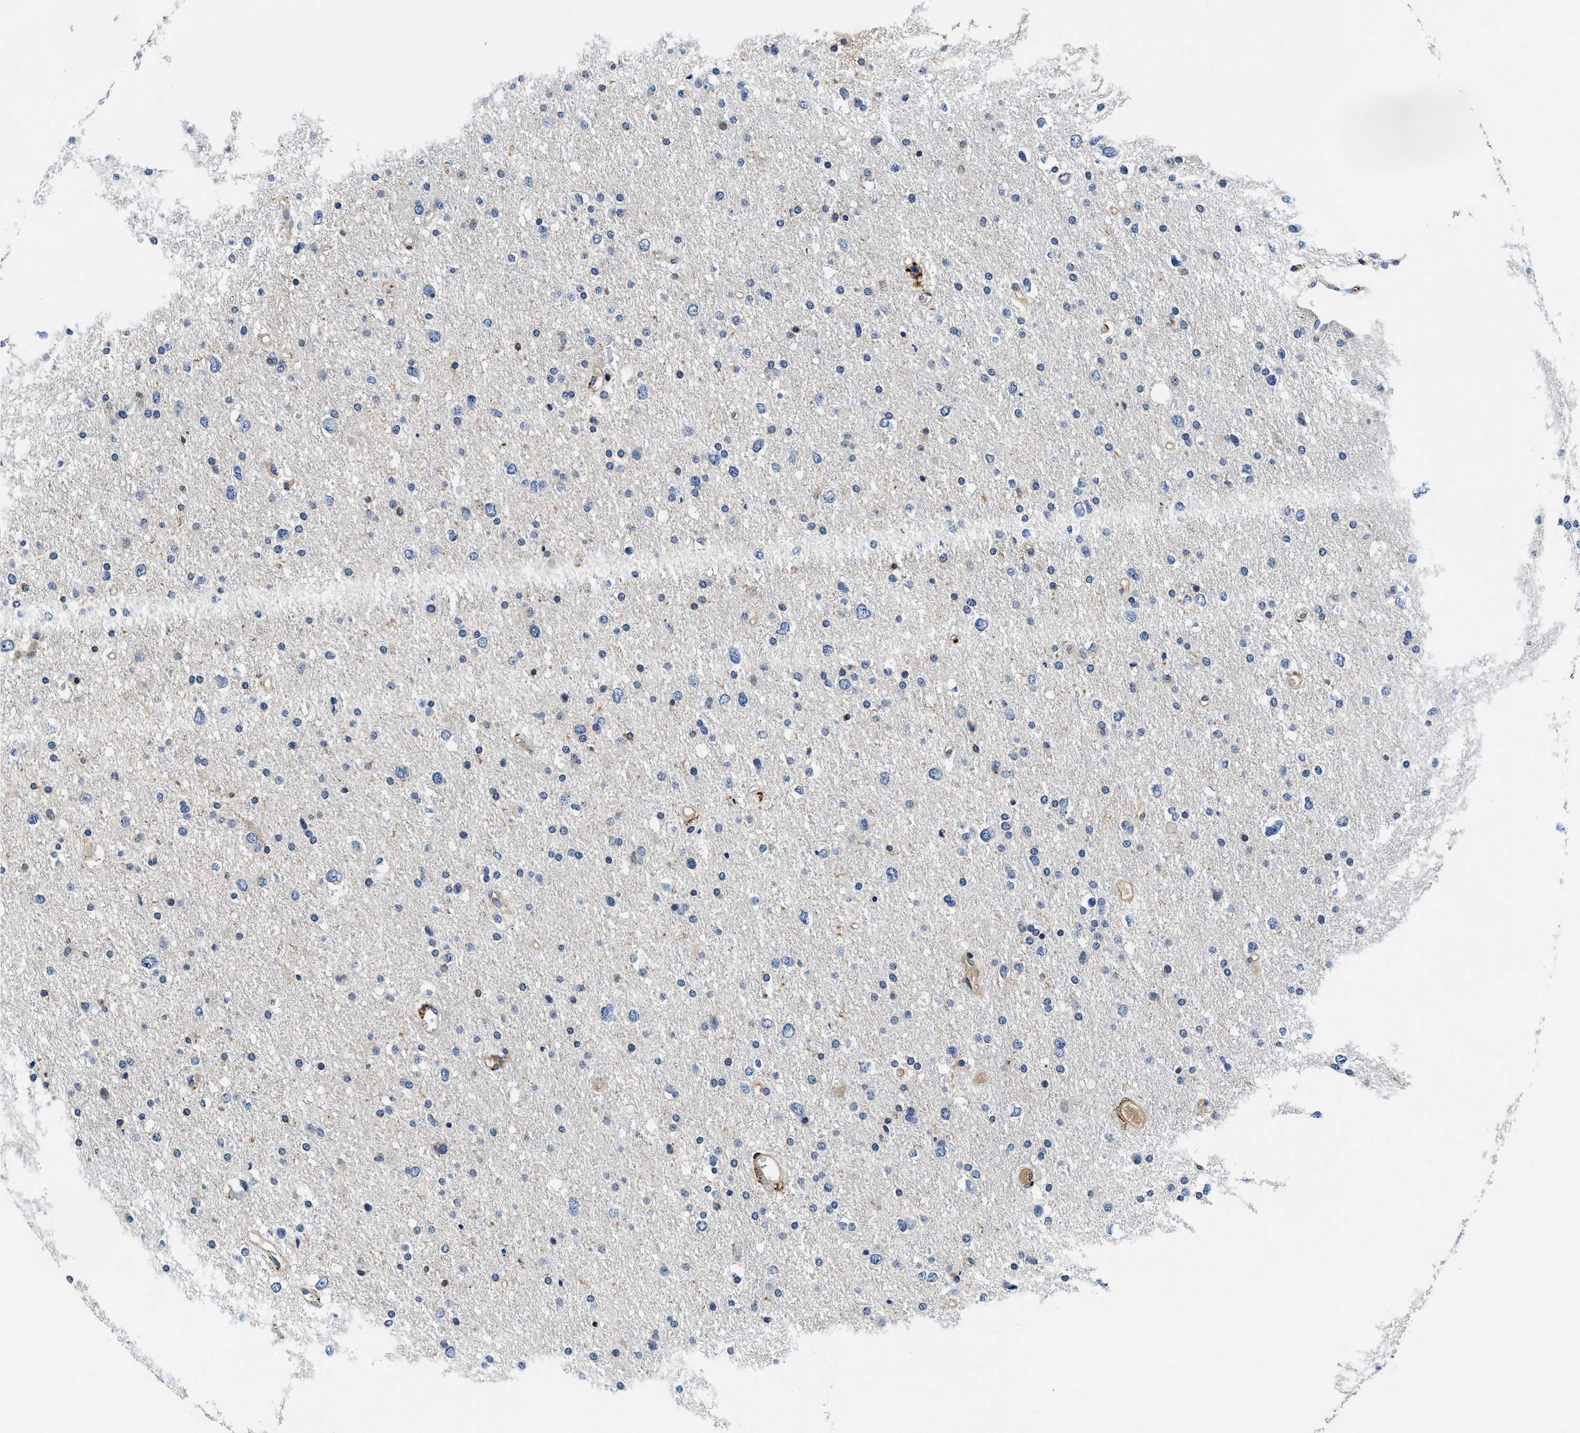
{"staining": {"intensity": "negative", "quantity": "none", "location": "none"}, "tissue": "glioma", "cell_type": "Tumor cells", "image_type": "cancer", "snomed": [{"axis": "morphology", "description": "Glioma, malignant, Low grade"}, {"axis": "topography", "description": "Brain"}], "caption": "The histopathology image reveals no staining of tumor cells in low-grade glioma (malignant).", "gene": "ZFAND3", "patient": {"sex": "female", "age": 37}}